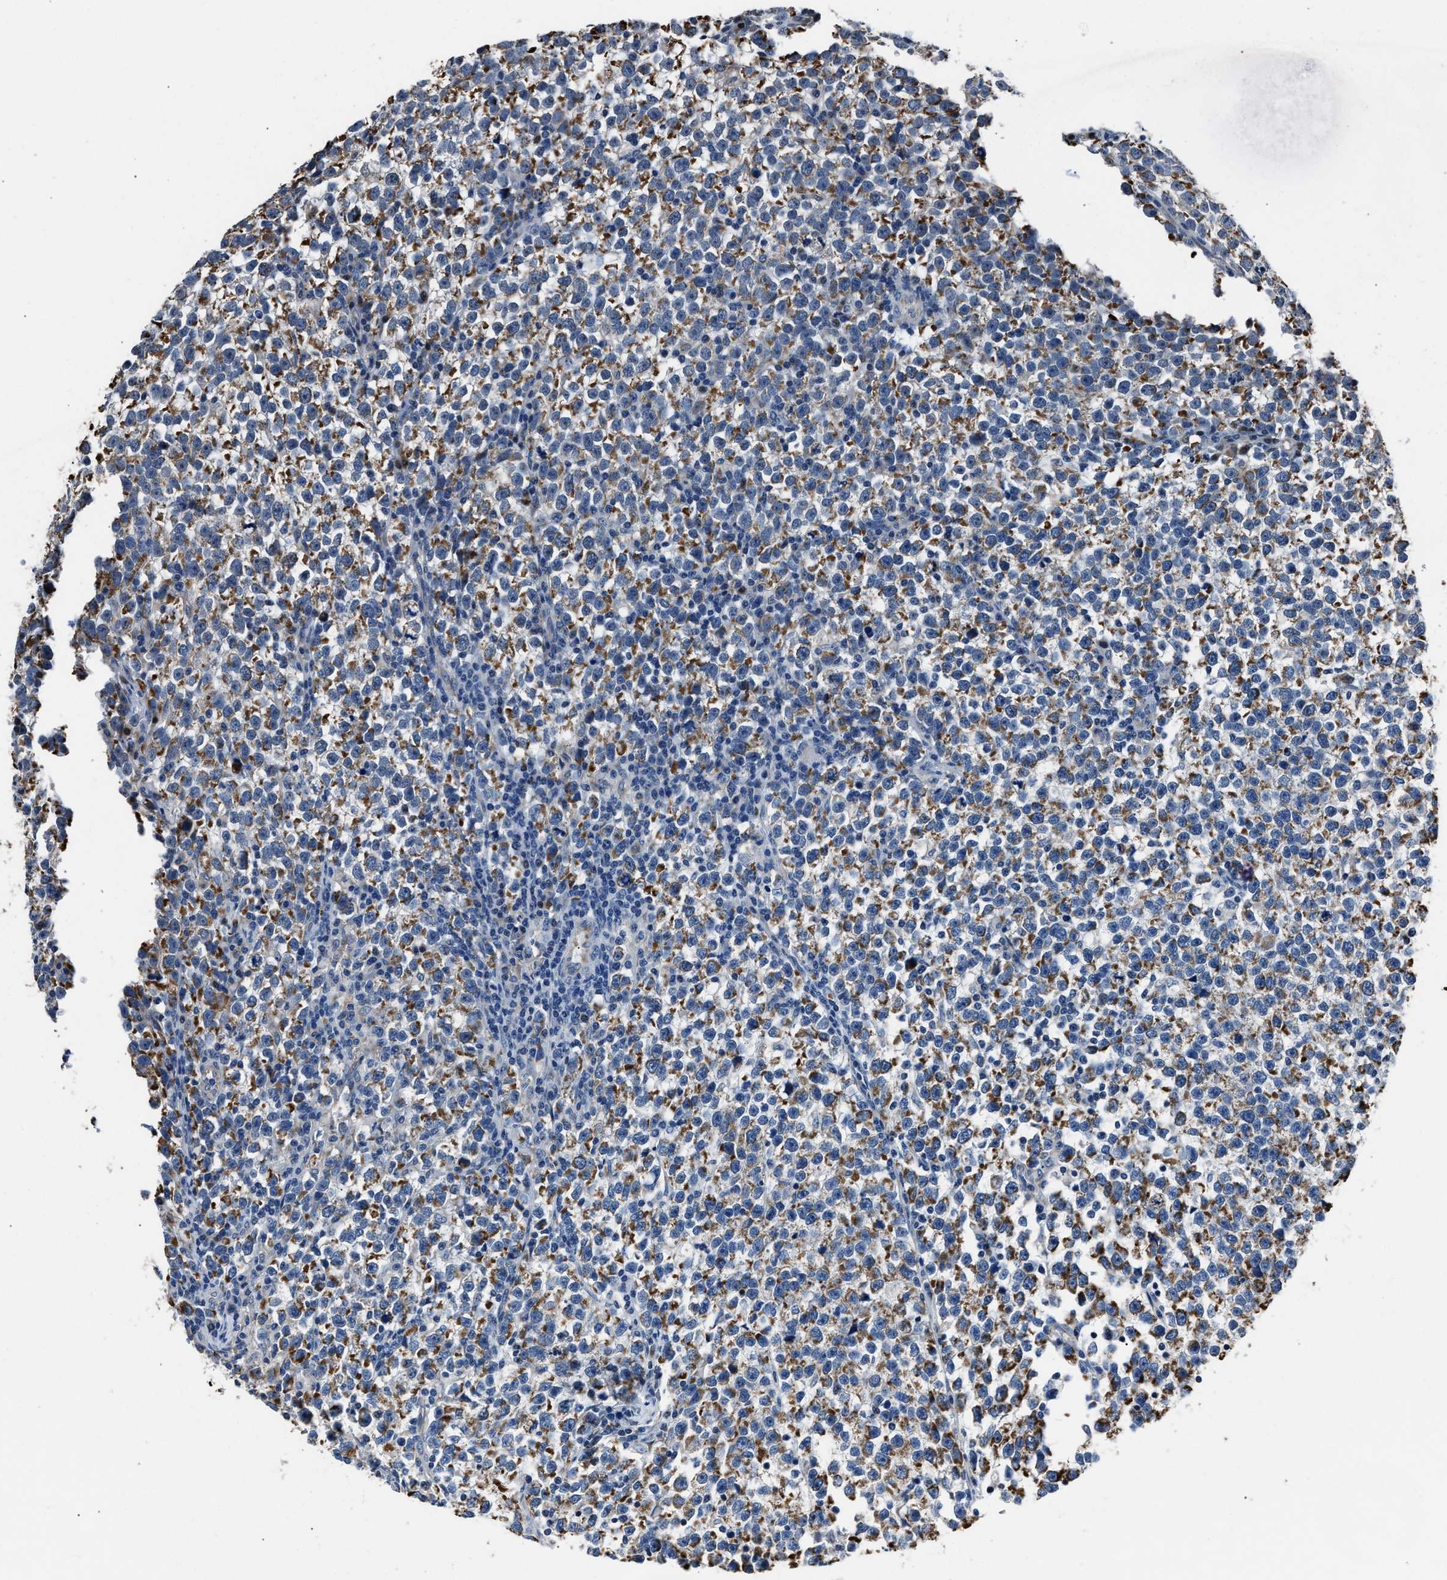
{"staining": {"intensity": "moderate", "quantity": ">75%", "location": "cytoplasmic/membranous"}, "tissue": "testis cancer", "cell_type": "Tumor cells", "image_type": "cancer", "snomed": [{"axis": "morphology", "description": "Normal tissue, NOS"}, {"axis": "morphology", "description": "Seminoma, NOS"}, {"axis": "topography", "description": "Testis"}], "caption": "Immunohistochemistry image of neoplastic tissue: human testis seminoma stained using immunohistochemistry reveals medium levels of moderate protein expression localized specifically in the cytoplasmic/membranous of tumor cells, appearing as a cytoplasmic/membranous brown color.", "gene": "NSUN5", "patient": {"sex": "male", "age": 43}}